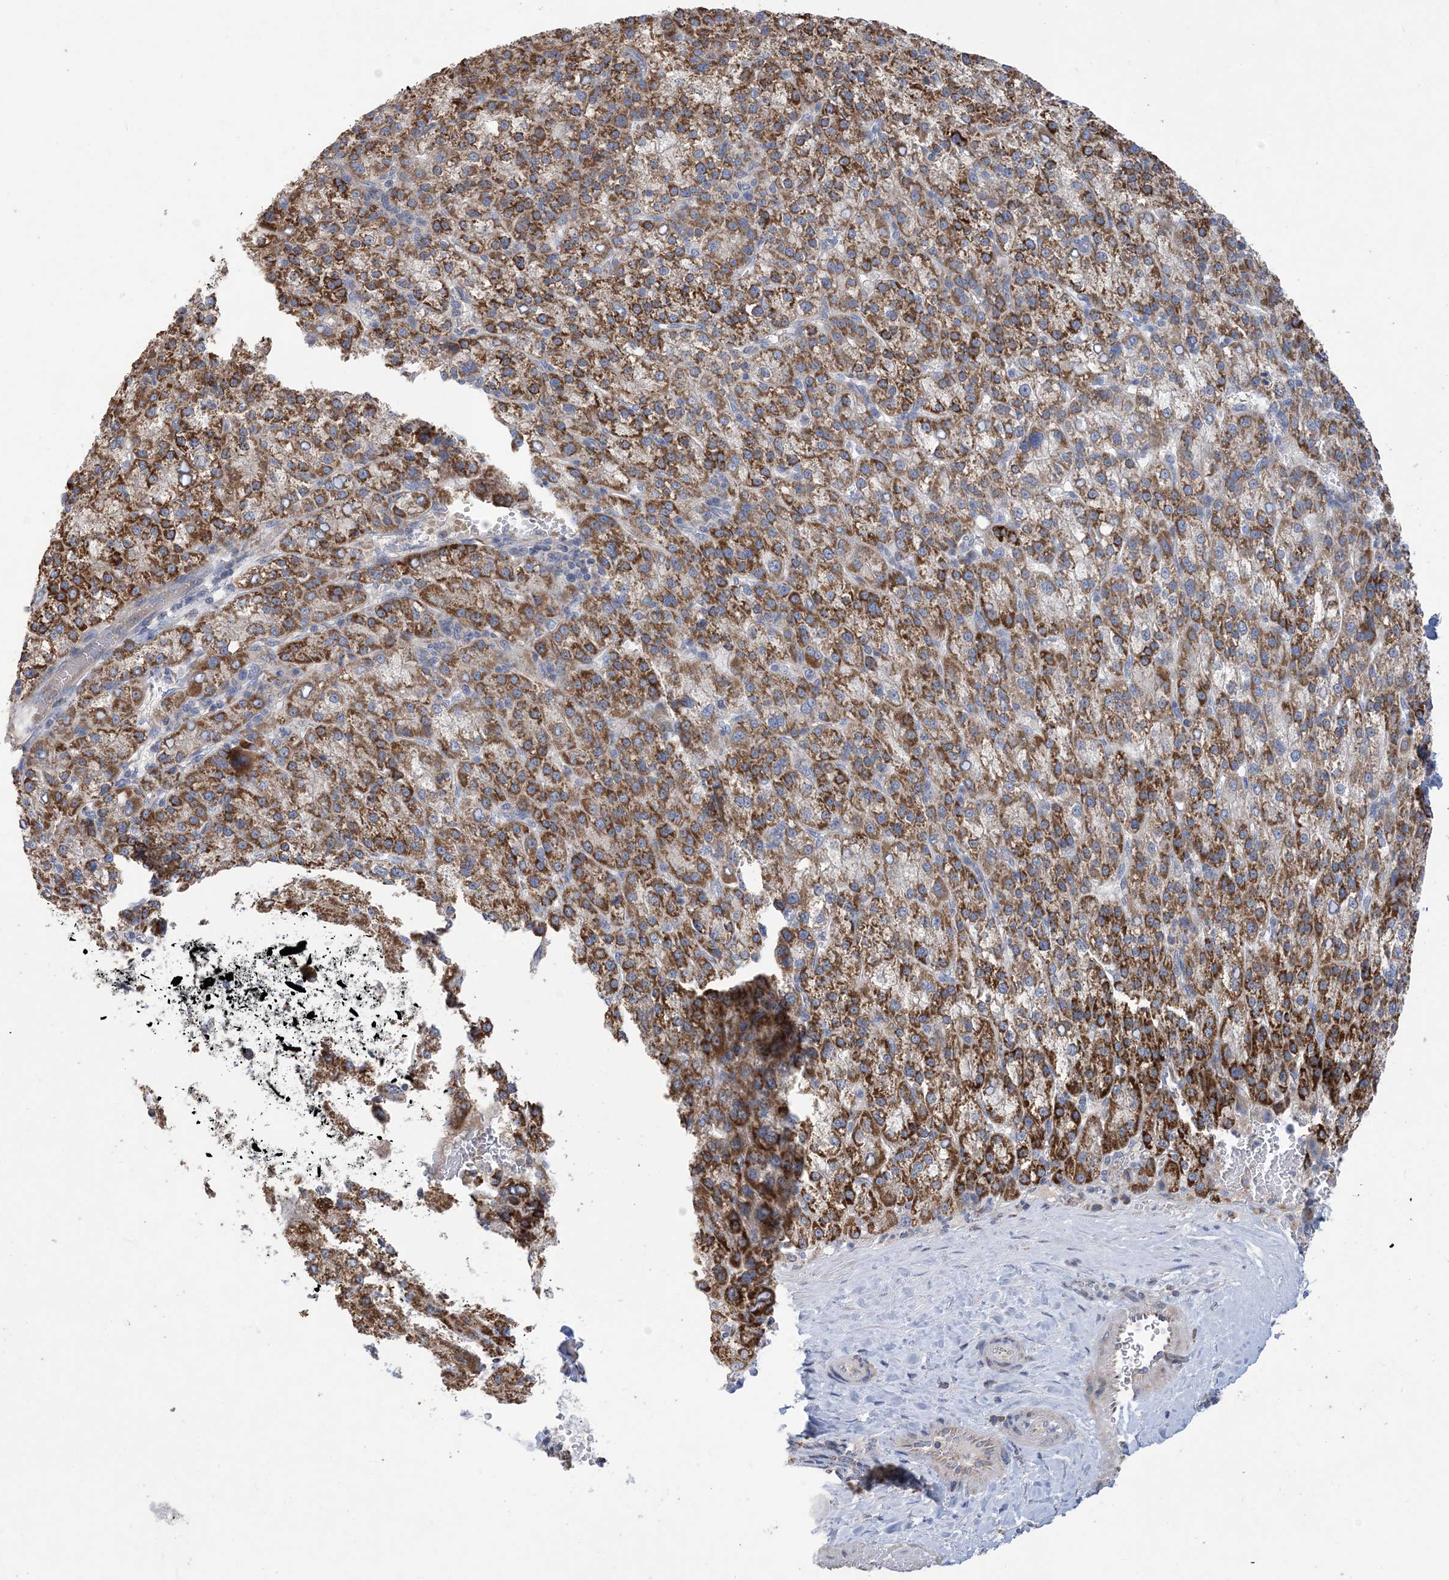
{"staining": {"intensity": "strong", "quantity": ">75%", "location": "cytoplasmic/membranous"}, "tissue": "liver cancer", "cell_type": "Tumor cells", "image_type": "cancer", "snomed": [{"axis": "morphology", "description": "Carcinoma, Hepatocellular, NOS"}, {"axis": "topography", "description": "Liver"}], "caption": "Strong cytoplasmic/membranous positivity for a protein is present in approximately >75% of tumor cells of hepatocellular carcinoma (liver) using IHC.", "gene": "CLEC16A", "patient": {"sex": "female", "age": 58}}